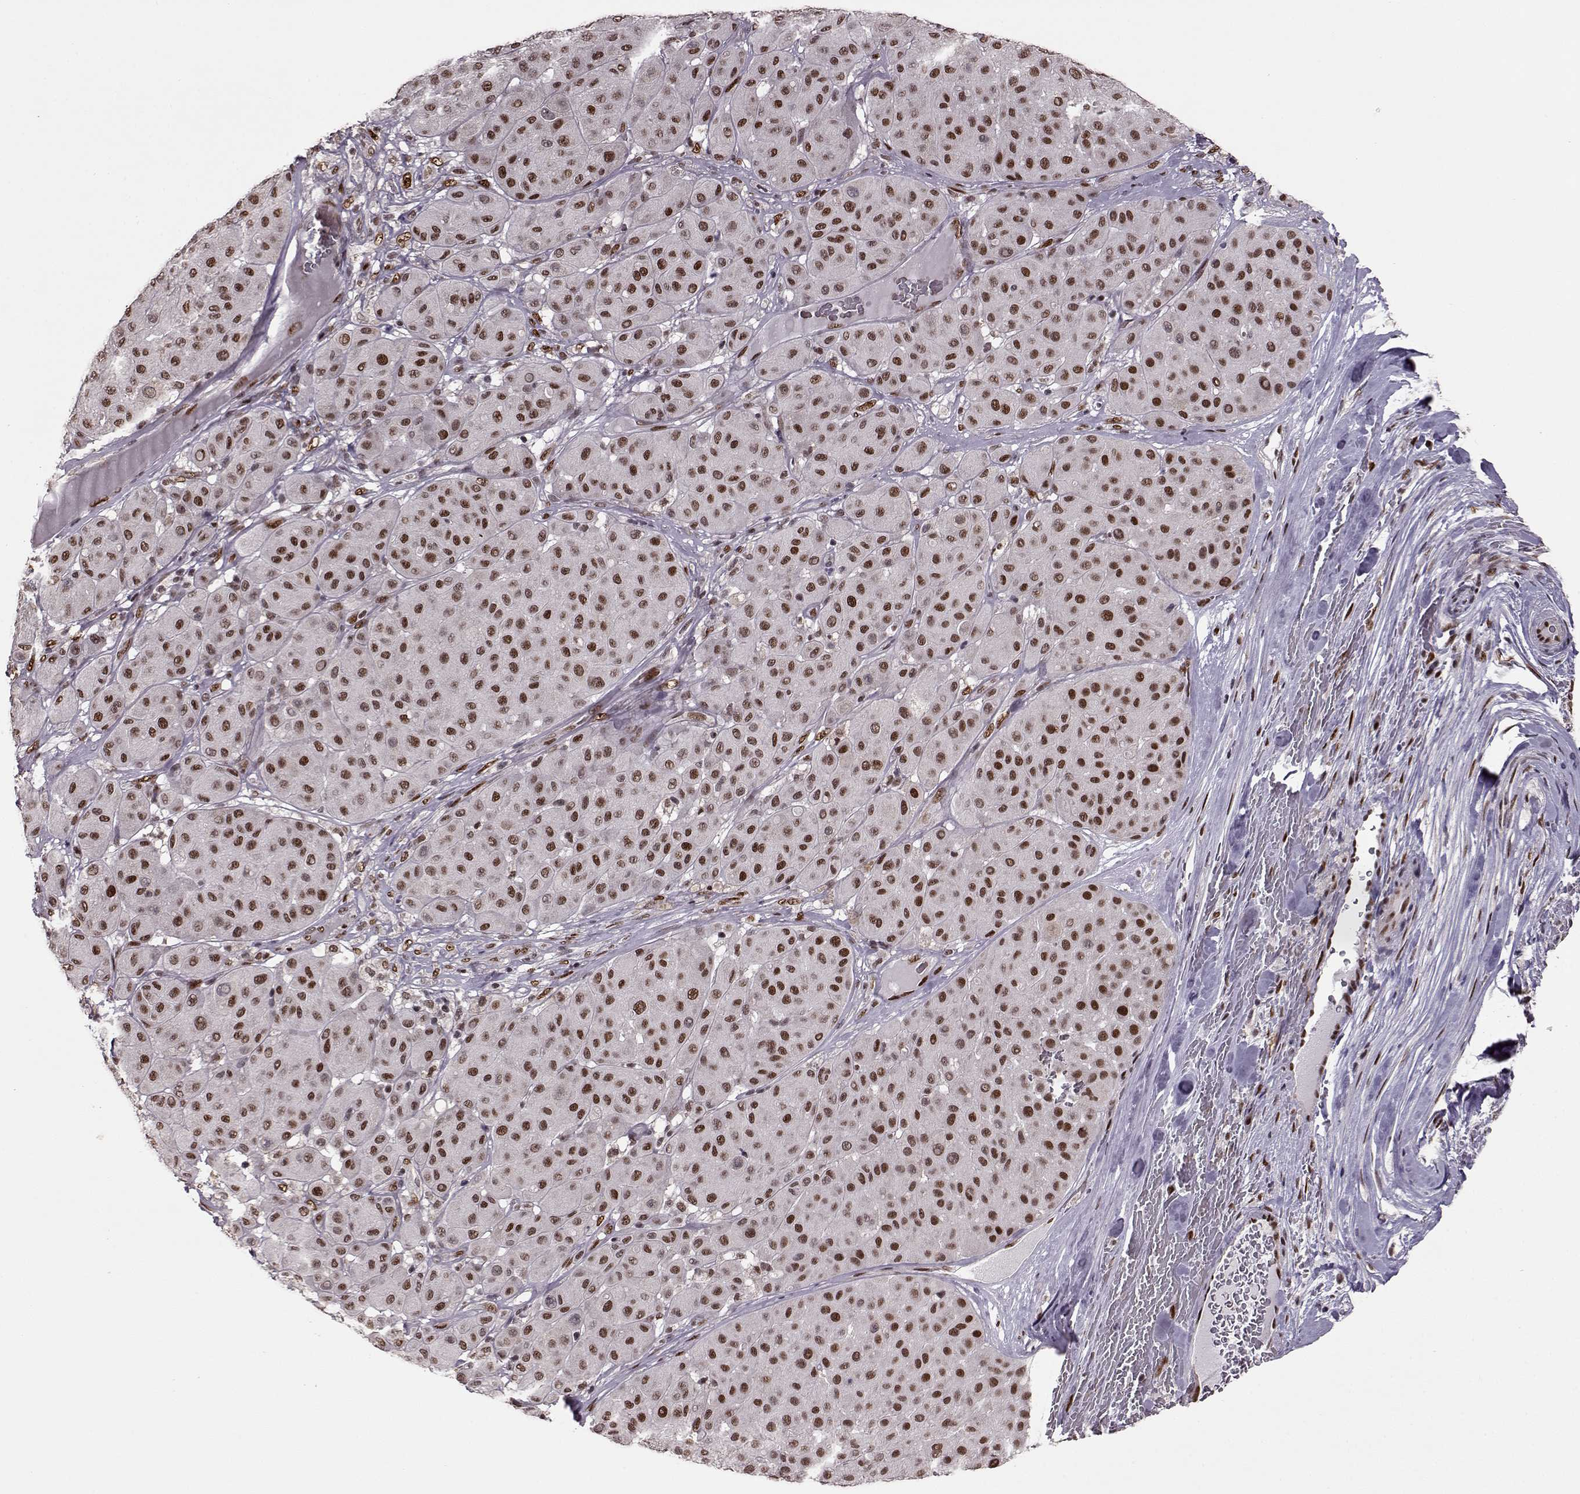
{"staining": {"intensity": "strong", "quantity": ">75%", "location": "nuclear"}, "tissue": "melanoma", "cell_type": "Tumor cells", "image_type": "cancer", "snomed": [{"axis": "morphology", "description": "Malignant melanoma, Metastatic site"}, {"axis": "topography", "description": "Smooth muscle"}], "caption": "The histopathology image reveals staining of melanoma, revealing strong nuclear protein expression (brown color) within tumor cells. Using DAB (brown) and hematoxylin (blue) stains, captured at high magnification using brightfield microscopy.", "gene": "FTO", "patient": {"sex": "male", "age": 41}}